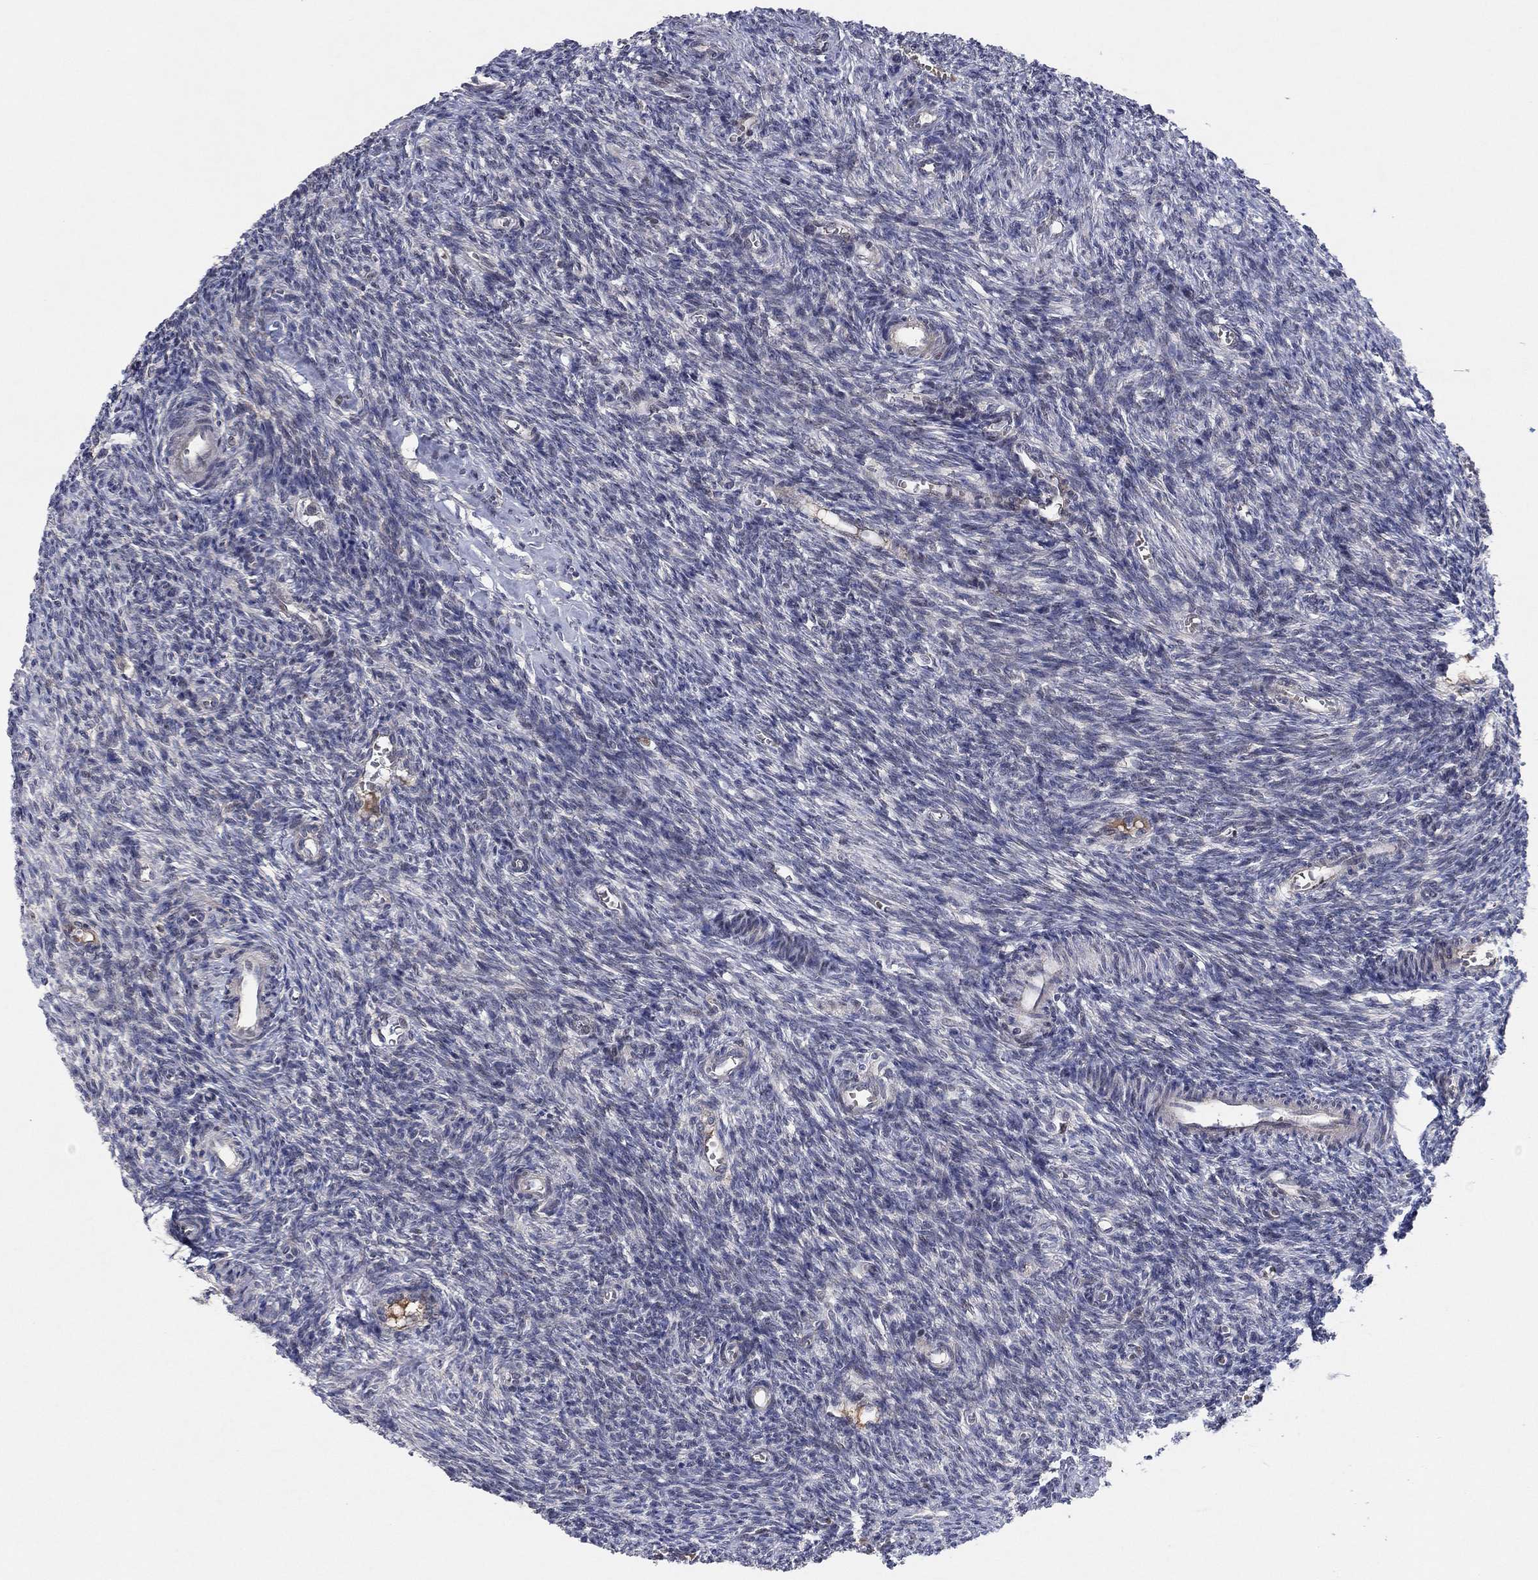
{"staining": {"intensity": "weak", "quantity": "25%-75%", "location": "cytoplasmic/membranous"}, "tissue": "ovary", "cell_type": "Follicle cells", "image_type": "normal", "snomed": [{"axis": "morphology", "description": "Normal tissue, NOS"}, {"axis": "topography", "description": "Ovary"}], "caption": "Immunohistochemical staining of normal ovary shows weak cytoplasmic/membranous protein positivity in approximately 25%-75% of follicle cells.", "gene": "IL4", "patient": {"sex": "female", "age": 27}}